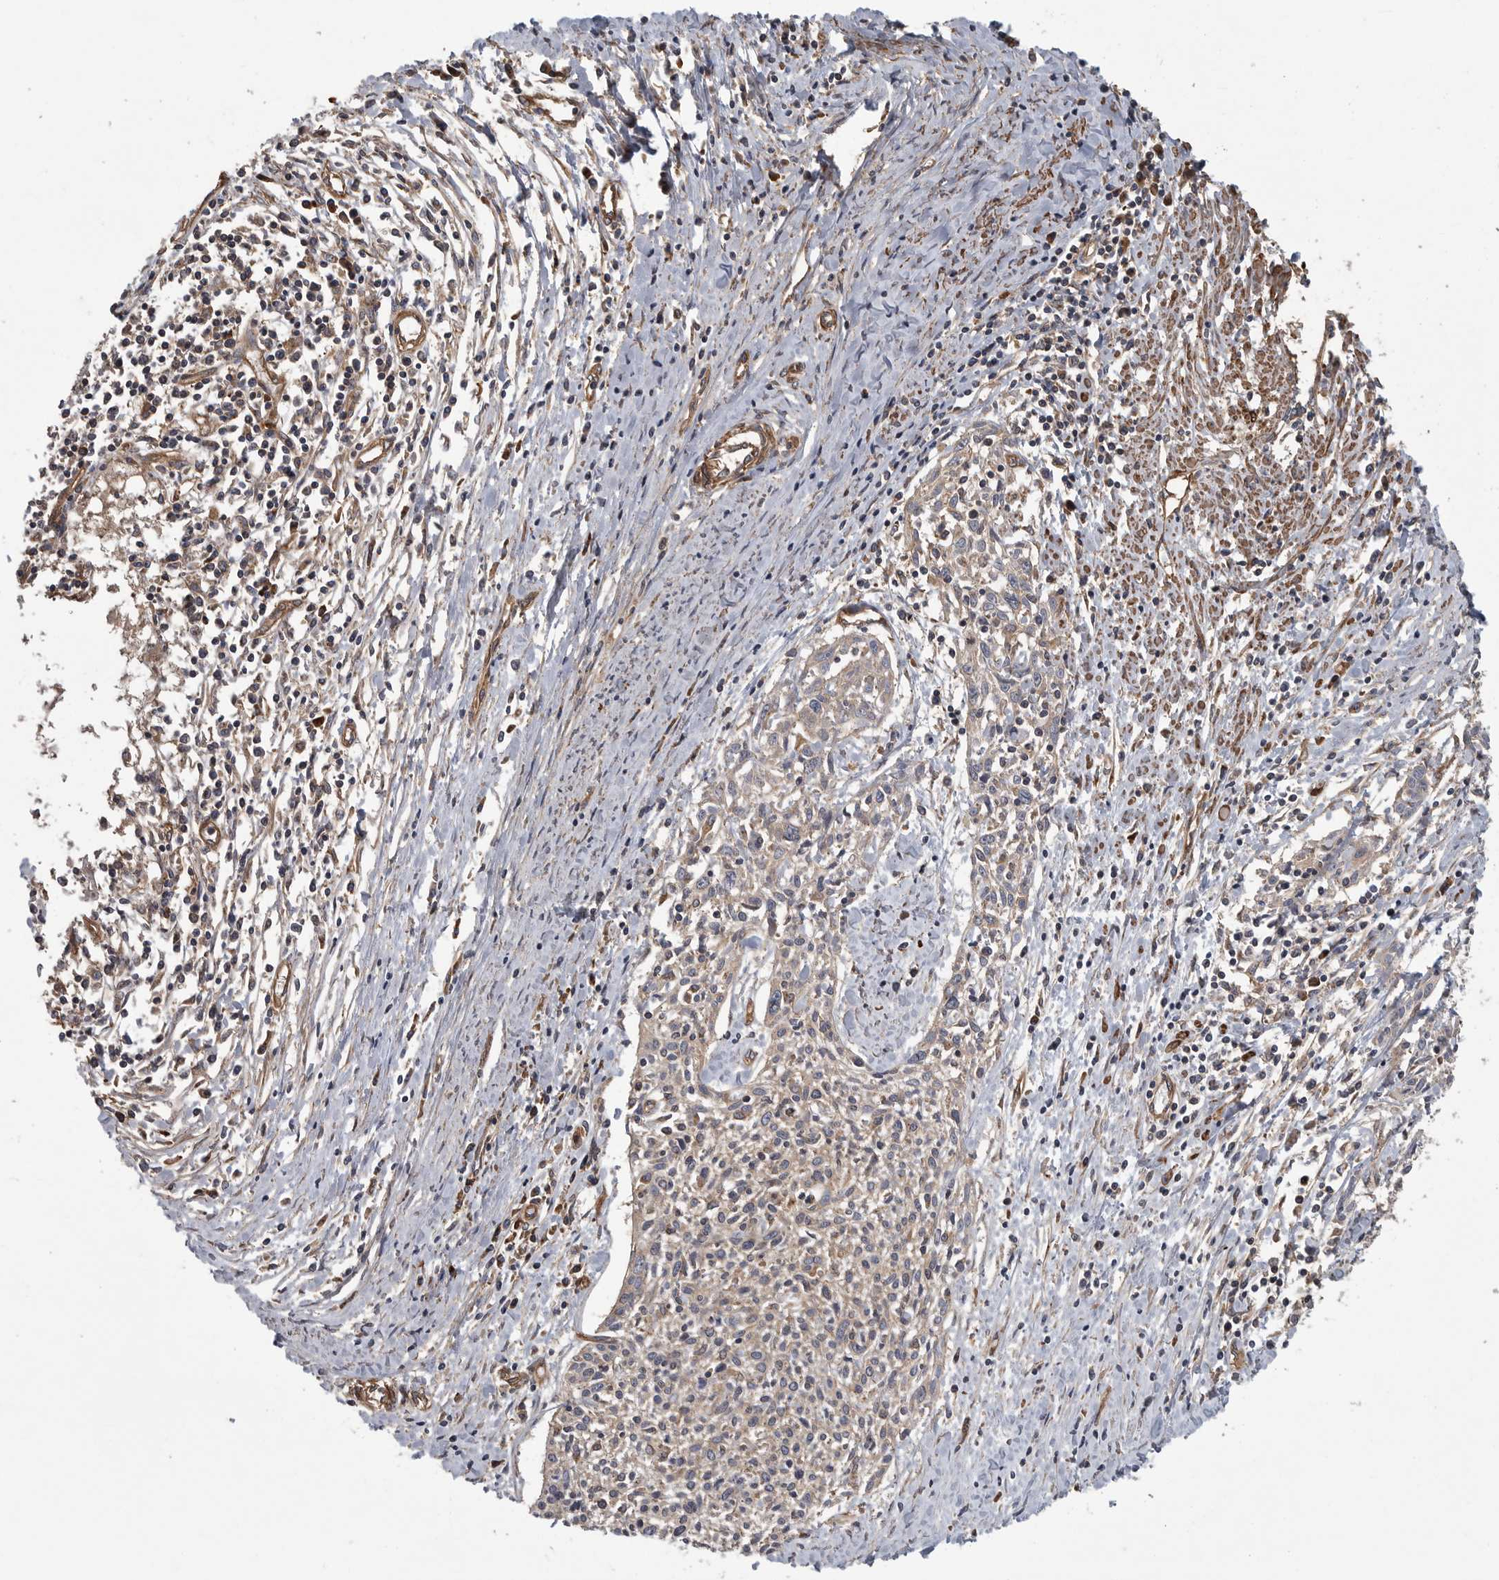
{"staining": {"intensity": "weak", "quantity": "<25%", "location": "cytoplasmic/membranous"}, "tissue": "cervical cancer", "cell_type": "Tumor cells", "image_type": "cancer", "snomed": [{"axis": "morphology", "description": "Squamous cell carcinoma, NOS"}, {"axis": "topography", "description": "Cervix"}], "caption": "The photomicrograph shows no significant positivity in tumor cells of cervical cancer (squamous cell carcinoma).", "gene": "OXR1", "patient": {"sex": "female", "age": 51}}